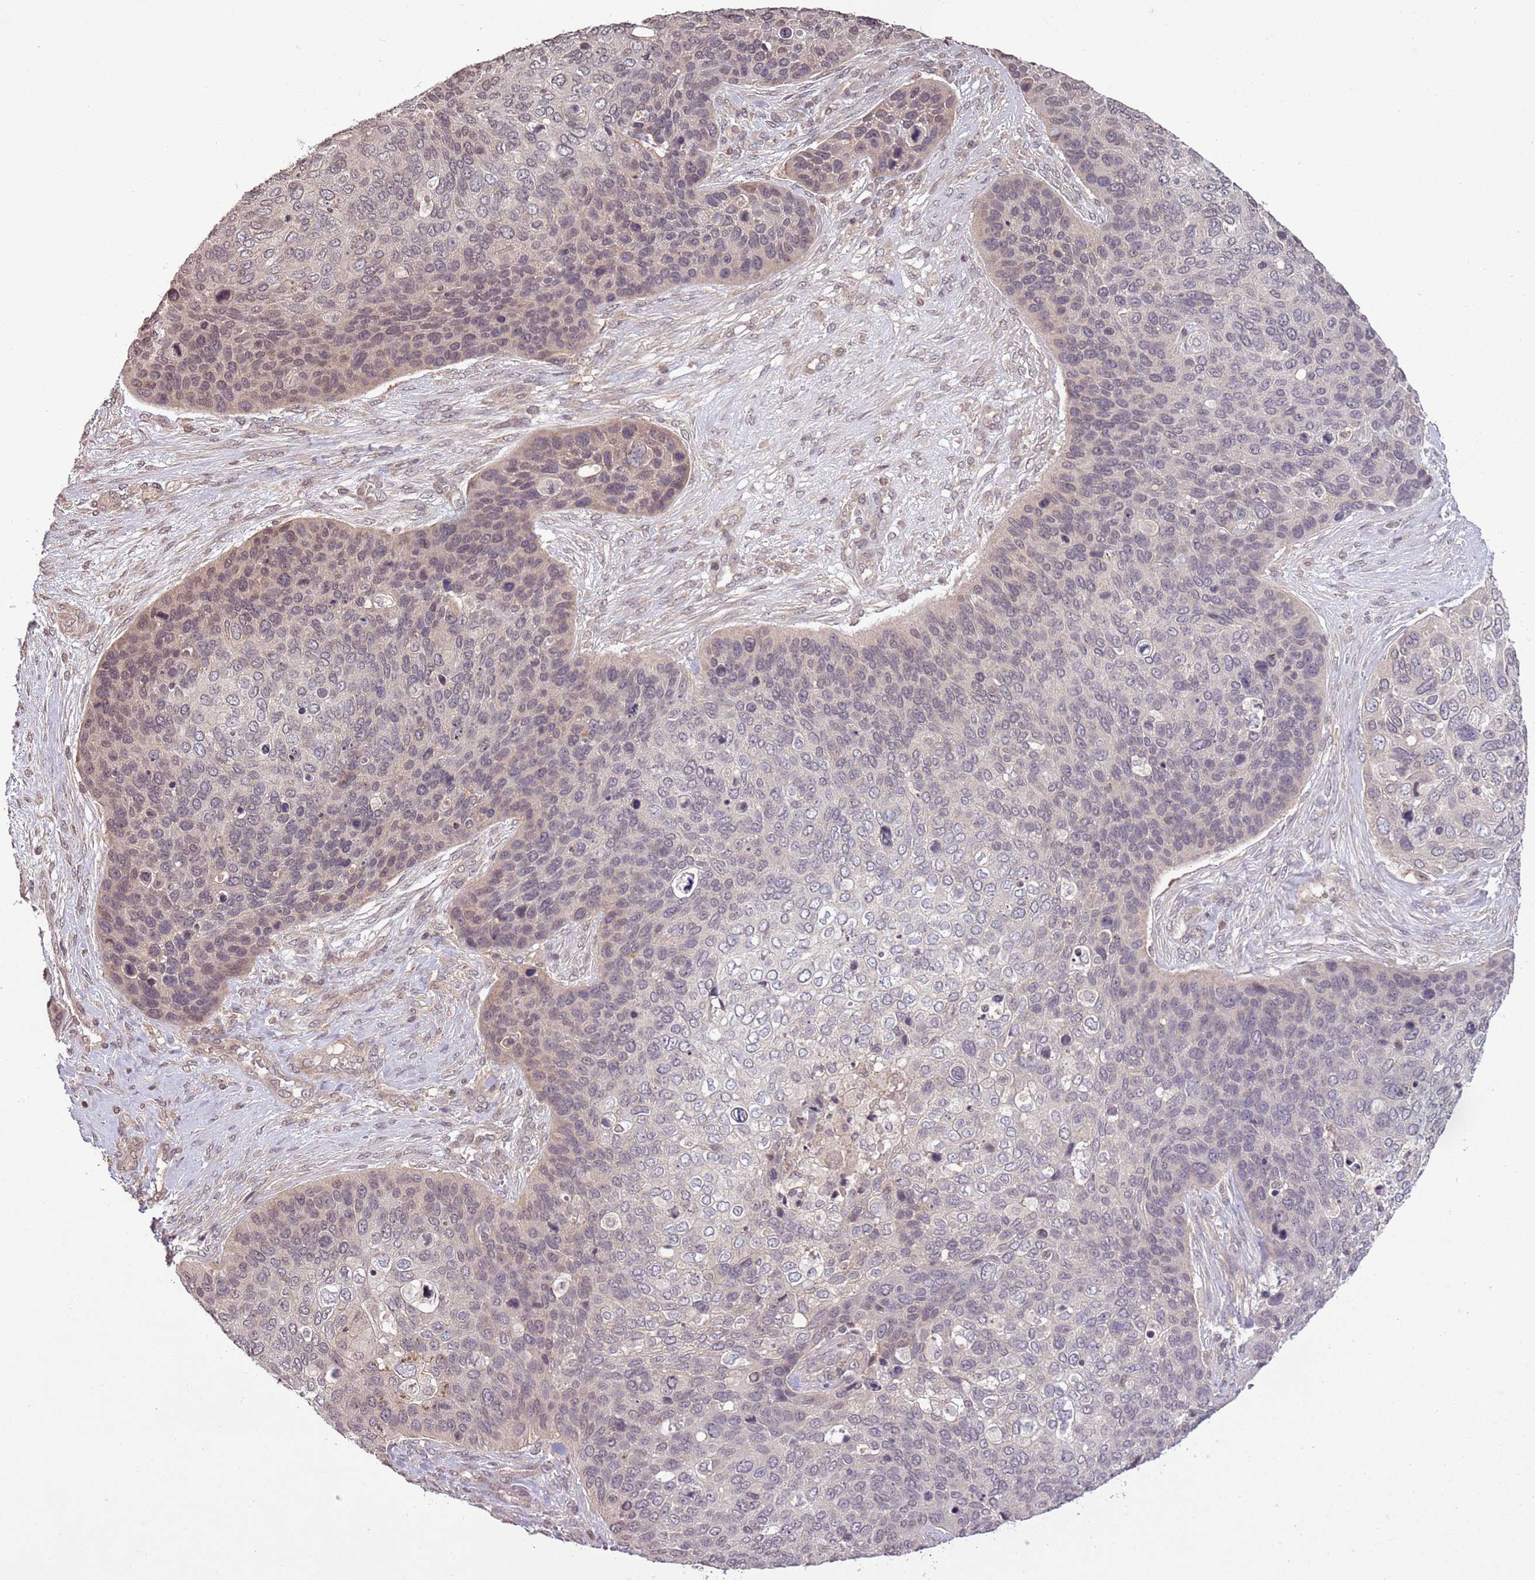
{"staining": {"intensity": "weak", "quantity": "25%-75%", "location": "cytoplasmic/membranous"}, "tissue": "skin cancer", "cell_type": "Tumor cells", "image_type": "cancer", "snomed": [{"axis": "morphology", "description": "Basal cell carcinoma"}, {"axis": "topography", "description": "Skin"}], "caption": "Immunohistochemical staining of human skin cancer (basal cell carcinoma) exhibits weak cytoplasmic/membranous protein expression in about 25%-75% of tumor cells.", "gene": "CAPN9", "patient": {"sex": "female", "age": 74}}